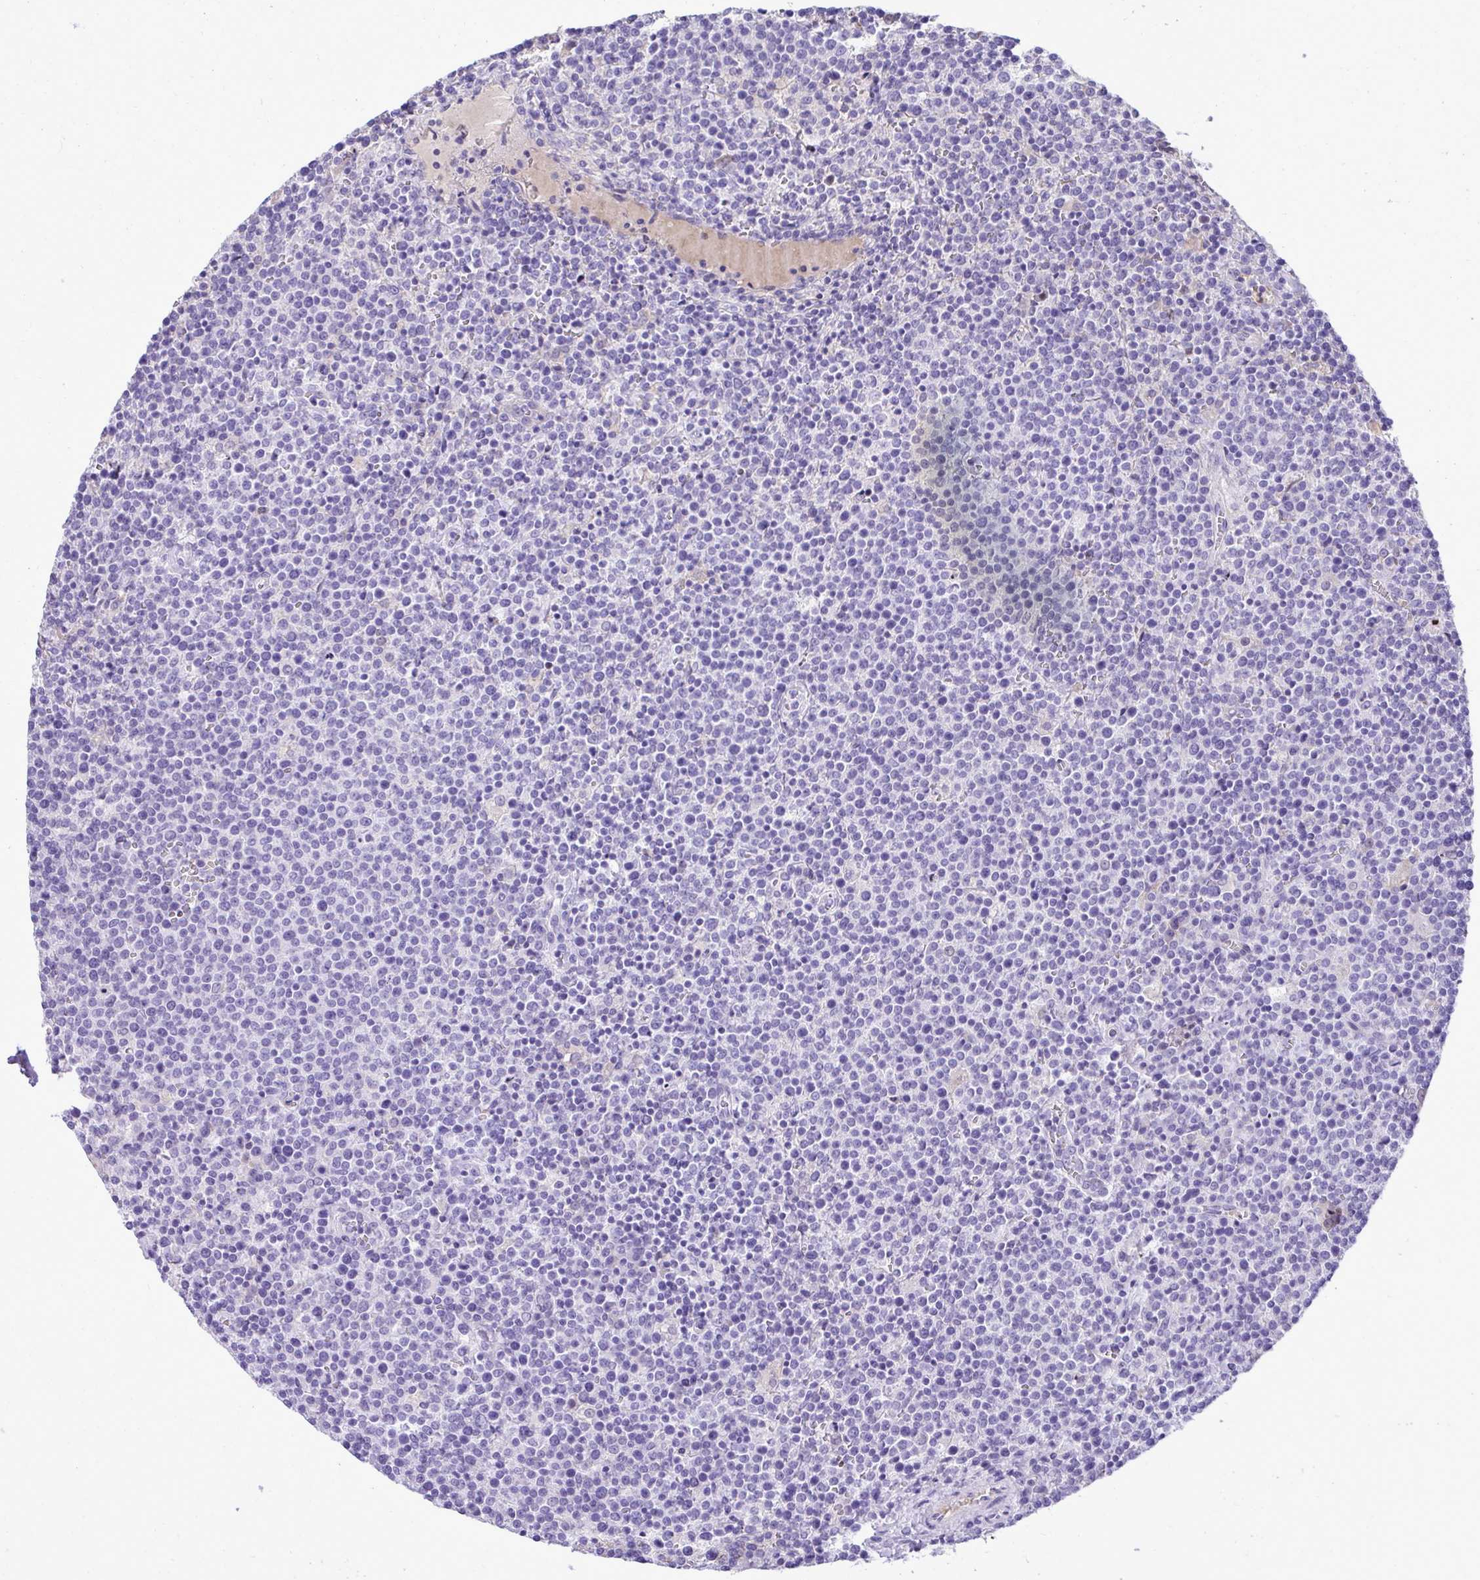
{"staining": {"intensity": "negative", "quantity": "none", "location": "none"}, "tissue": "lymphoma", "cell_type": "Tumor cells", "image_type": "cancer", "snomed": [{"axis": "morphology", "description": "Malignant lymphoma, non-Hodgkin's type, High grade"}, {"axis": "topography", "description": "Lymph node"}], "caption": "Protein analysis of malignant lymphoma, non-Hodgkin's type (high-grade) displays no significant expression in tumor cells. (Brightfield microscopy of DAB (3,3'-diaminobenzidine) immunohistochemistry at high magnification).", "gene": "PITPNM3", "patient": {"sex": "male", "age": 61}}